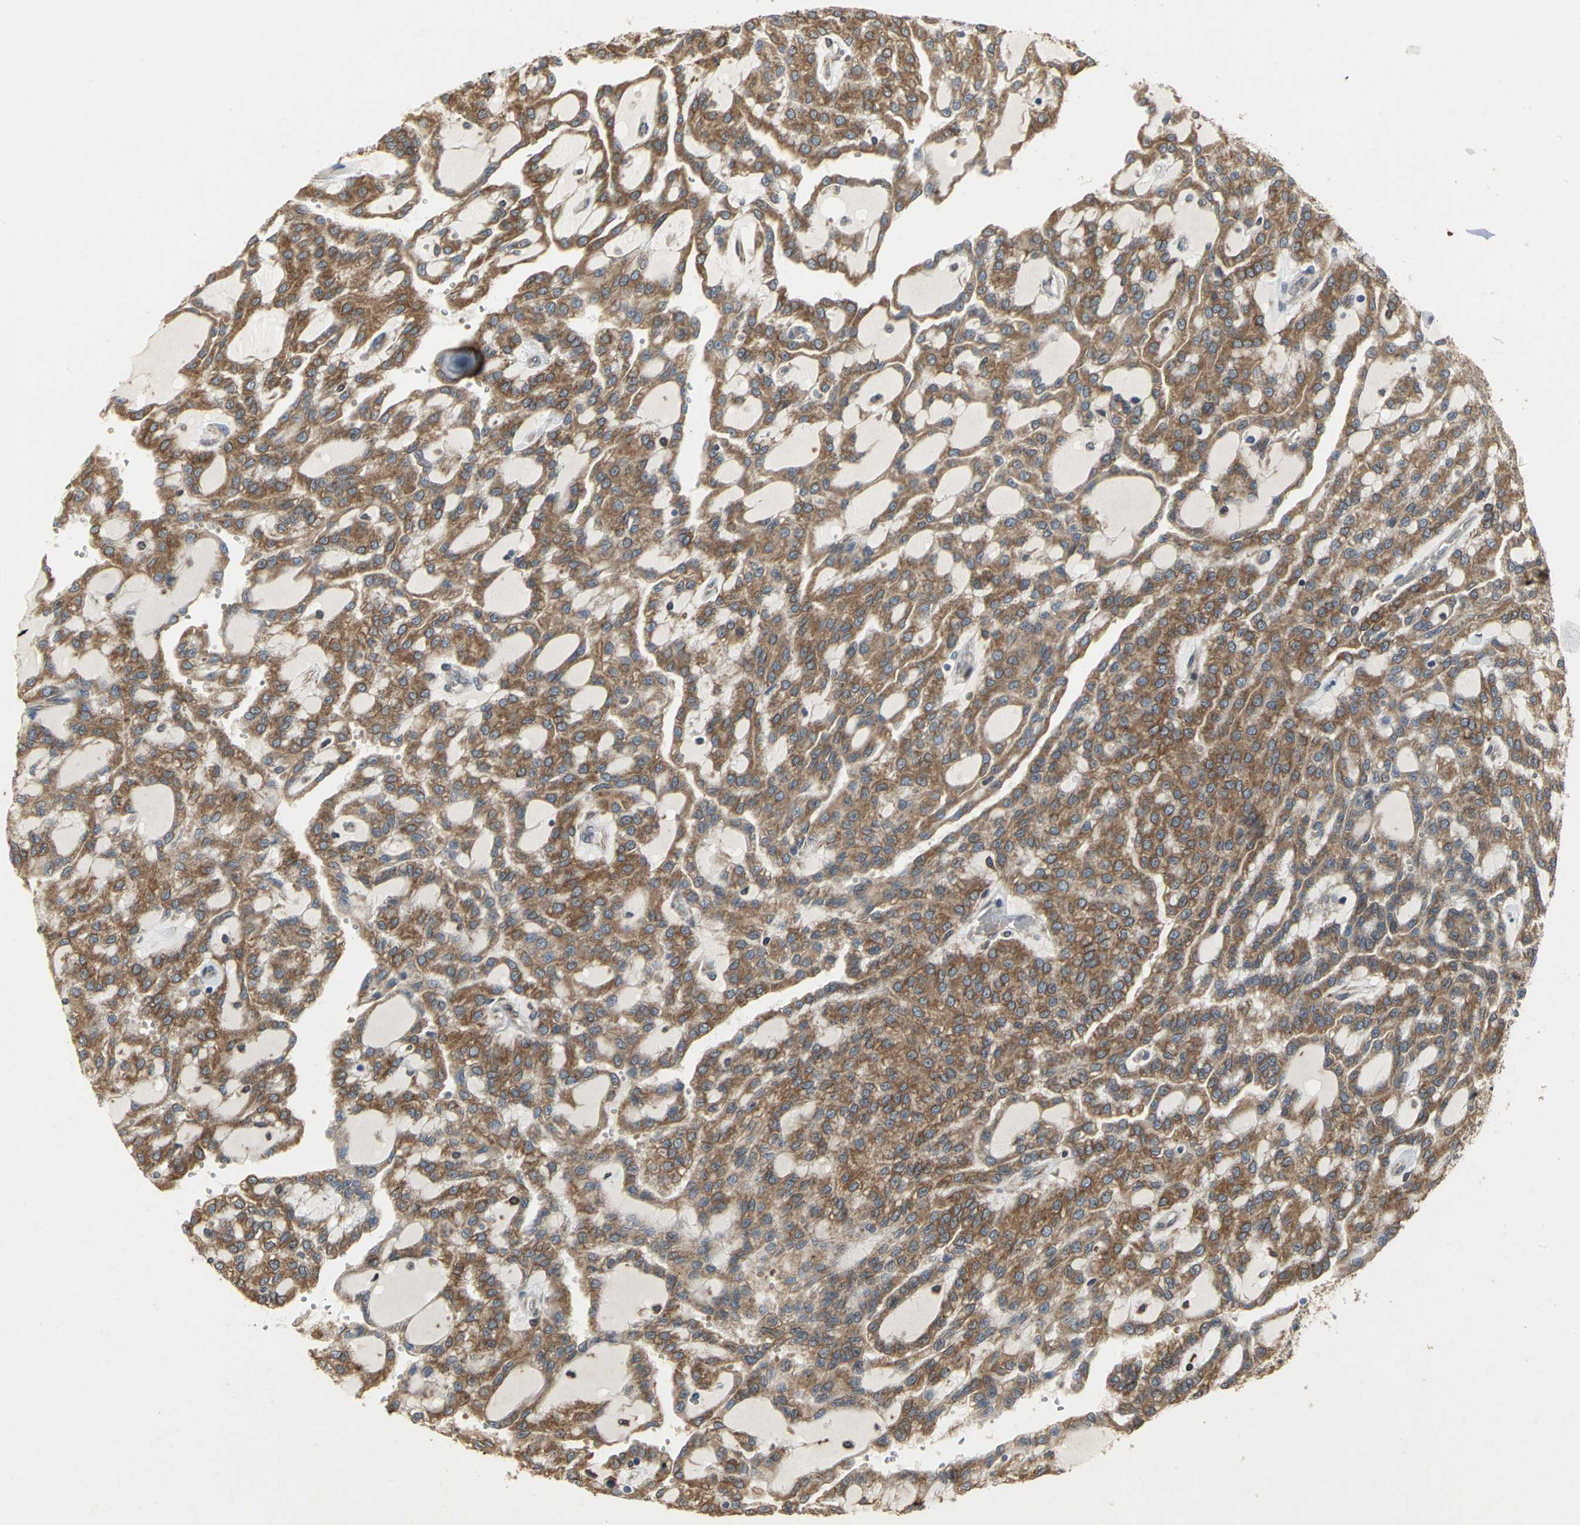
{"staining": {"intensity": "strong", "quantity": ">75%", "location": "cytoplasmic/membranous"}, "tissue": "renal cancer", "cell_type": "Tumor cells", "image_type": "cancer", "snomed": [{"axis": "morphology", "description": "Adenocarcinoma, NOS"}, {"axis": "topography", "description": "Kidney"}], "caption": "IHC micrograph of neoplastic tissue: renal cancer (adenocarcinoma) stained using IHC shows high levels of strong protein expression localized specifically in the cytoplasmic/membranous of tumor cells, appearing as a cytoplasmic/membranous brown color.", "gene": "SYVN1", "patient": {"sex": "male", "age": 63}}